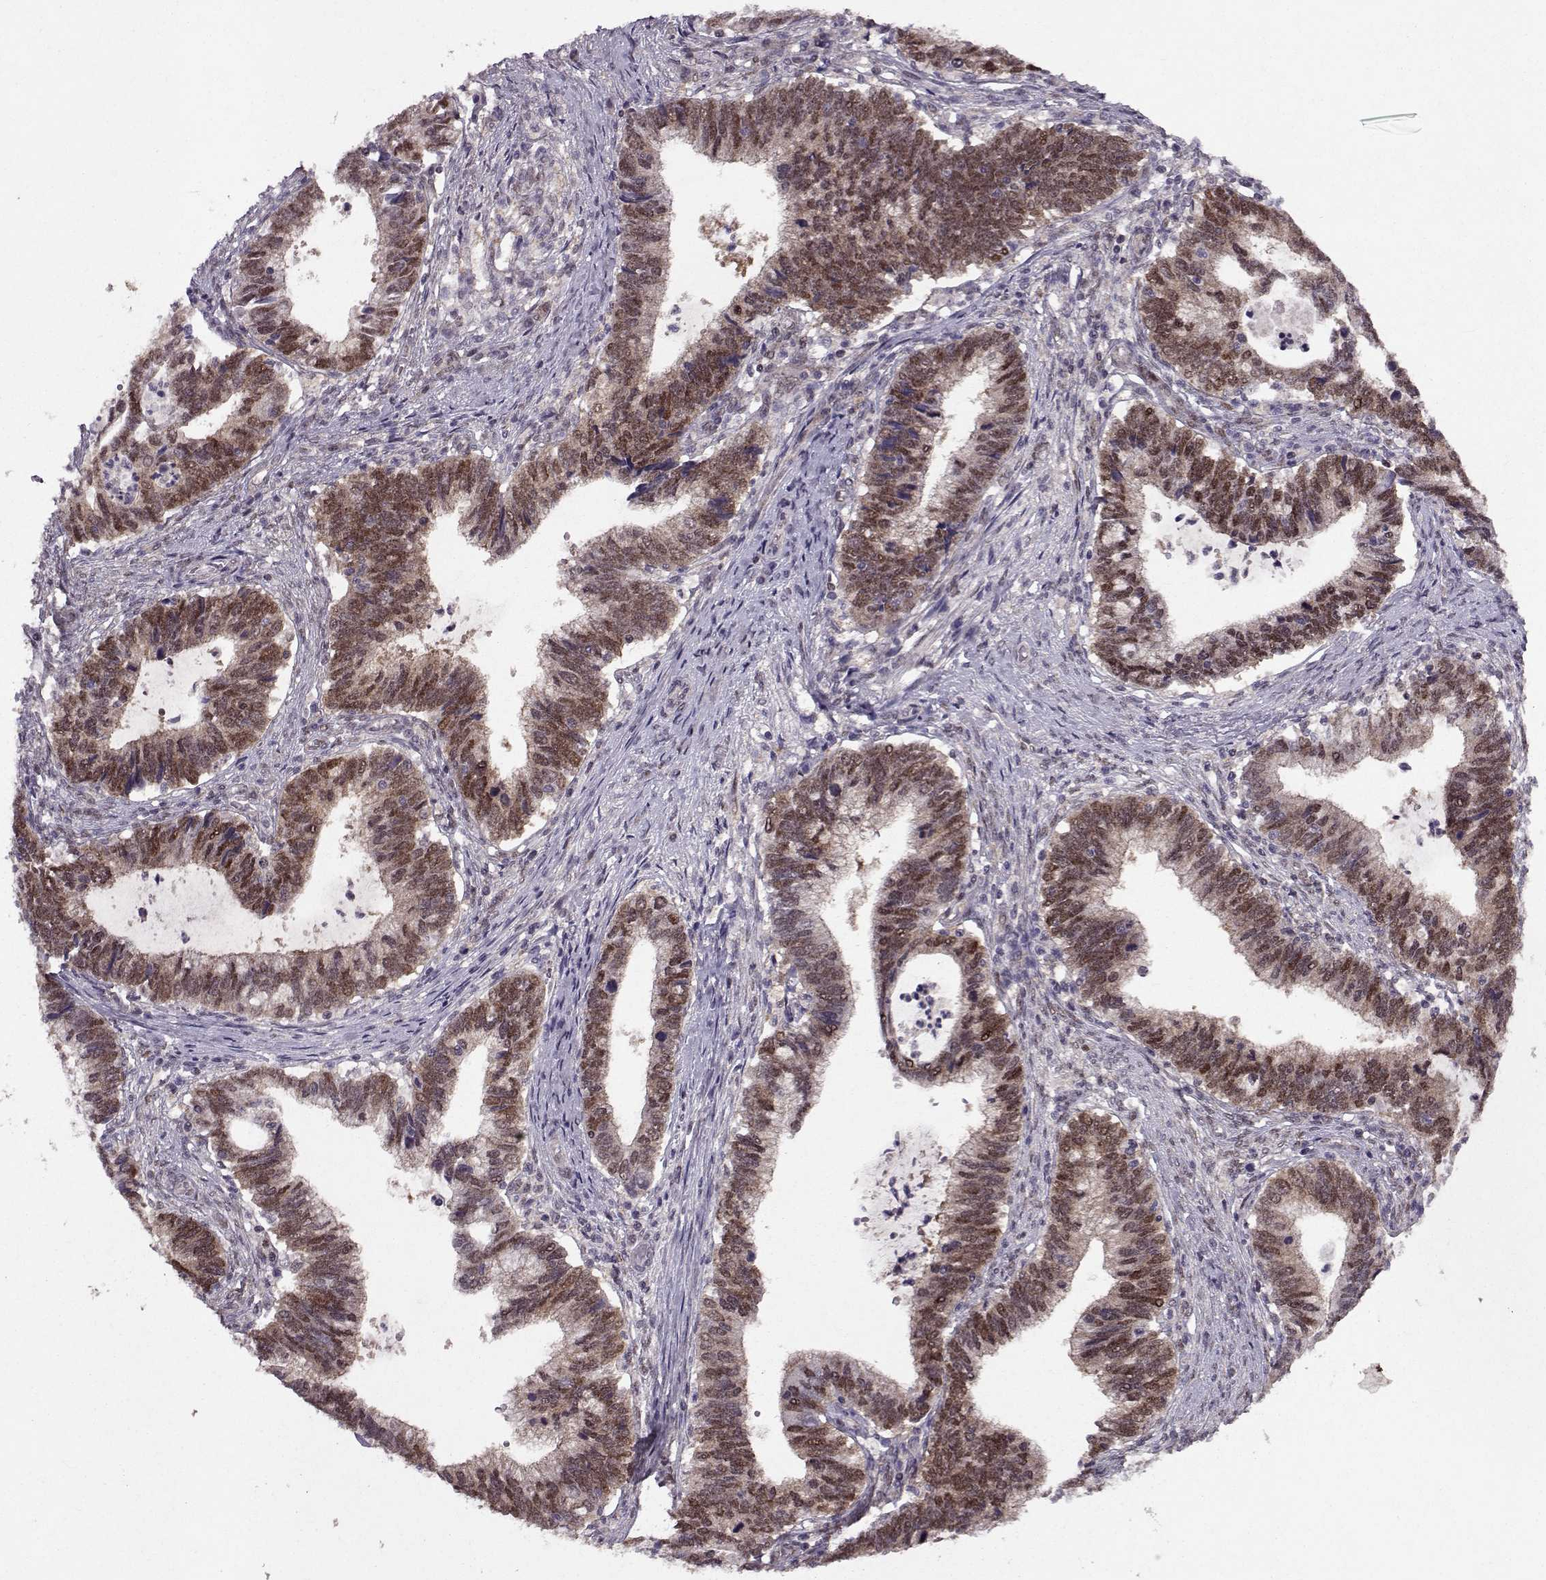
{"staining": {"intensity": "moderate", "quantity": "25%-75%", "location": "nuclear"}, "tissue": "cervical cancer", "cell_type": "Tumor cells", "image_type": "cancer", "snomed": [{"axis": "morphology", "description": "Adenocarcinoma, NOS"}, {"axis": "topography", "description": "Cervix"}], "caption": "DAB (3,3'-diaminobenzidine) immunohistochemical staining of cervical cancer (adenocarcinoma) exhibits moderate nuclear protein staining in about 25%-75% of tumor cells.", "gene": "CDK4", "patient": {"sex": "female", "age": 42}}